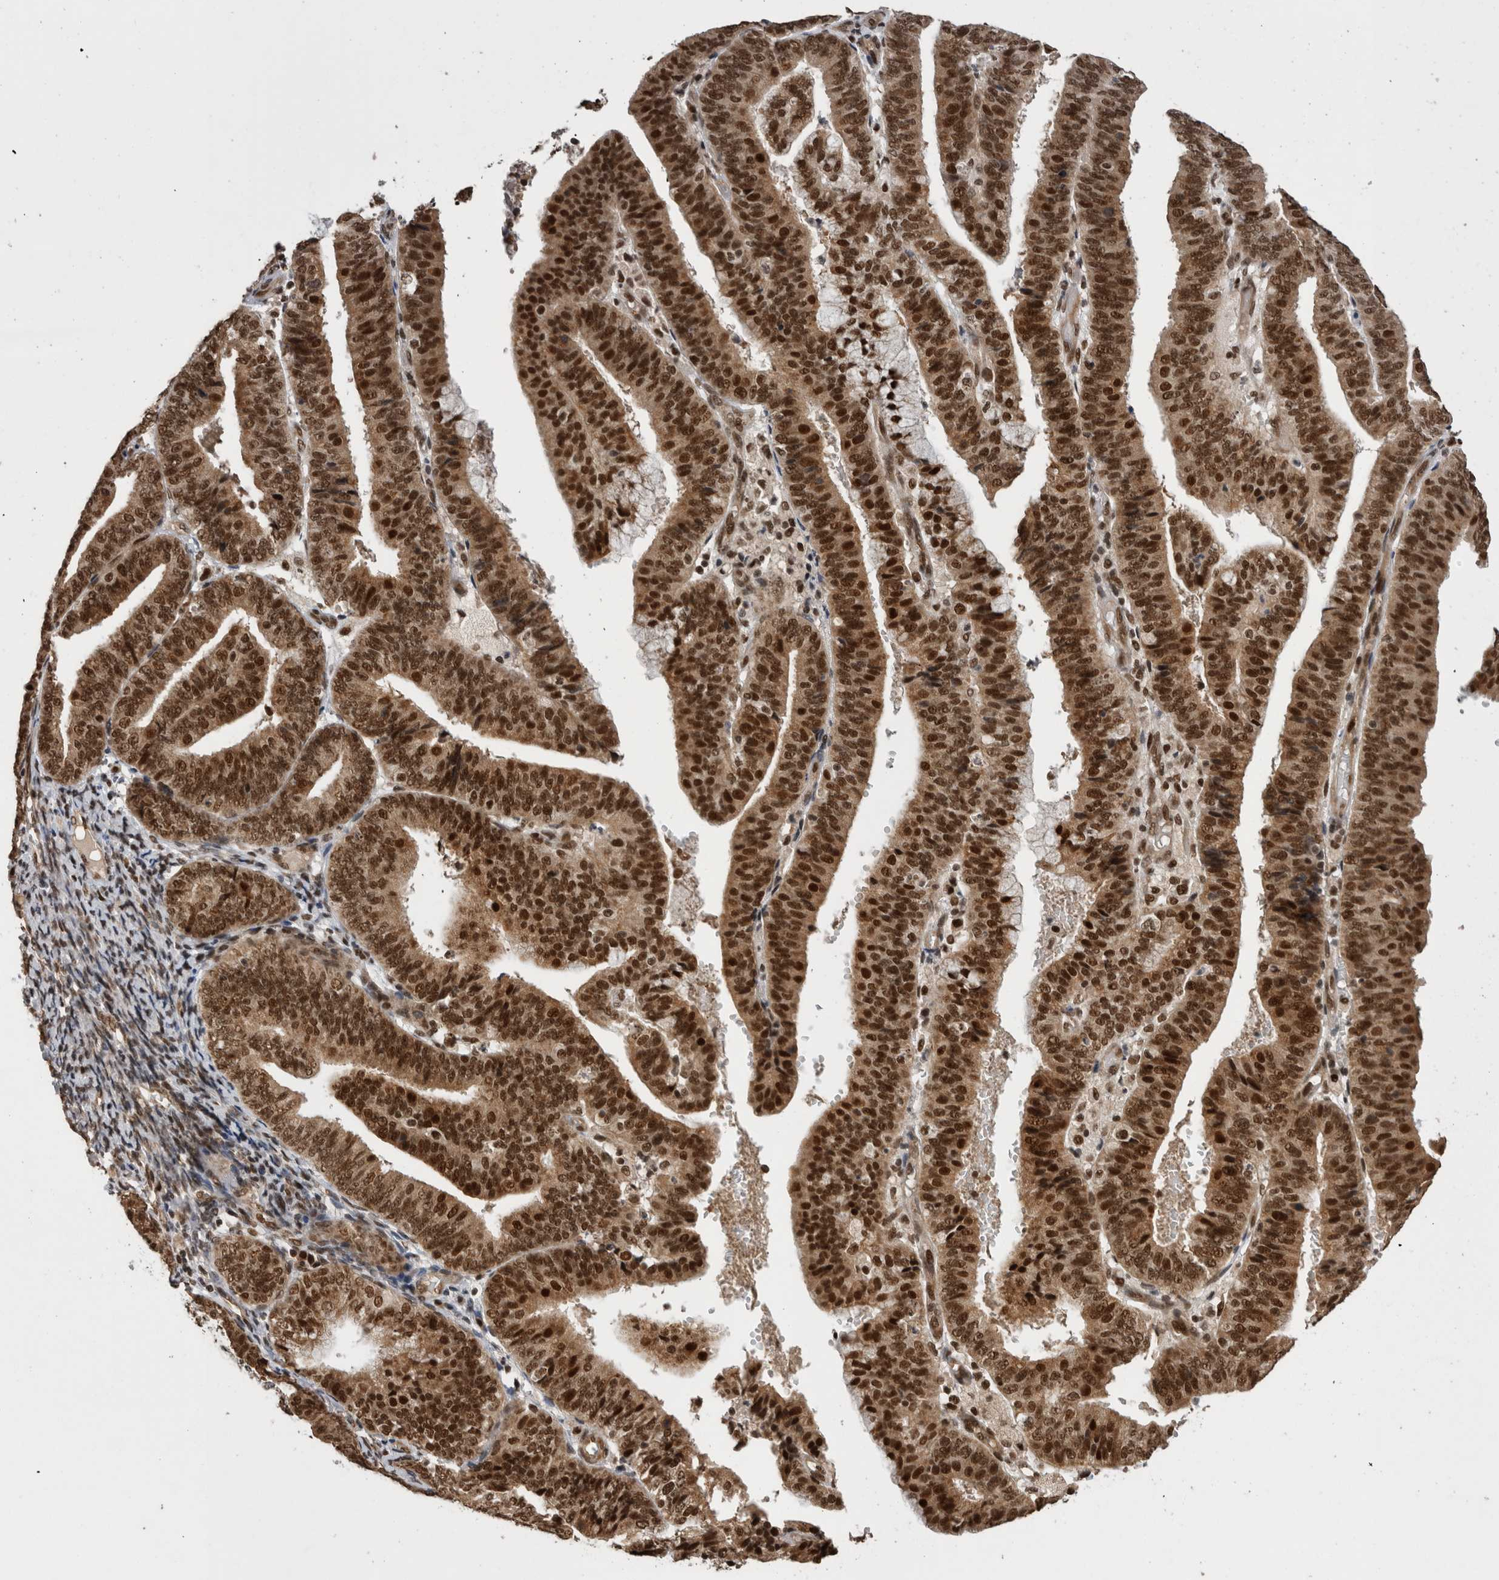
{"staining": {"intensity": "strong", "quantity": ">75%", "location": "nuclear"}, "tissue": "endometrial cancer", "cell_type": "Tumor cells", "image_type": "cancer", "snomed": [{"axis": "morphology", "description": "Adenocarcinoma, NOS"}, {"axis": "topography", "description": "Endometrium"}], "caption": "Immunohistochemistry histopathology image of human endometrial adenocarcinoma stained for a protein (brown), which demonstrates high levels of strong nuclear staining in about >75% of tumor cells.", "gene": "CPSF2", "patient": {"sex": "female", "age": 63}}